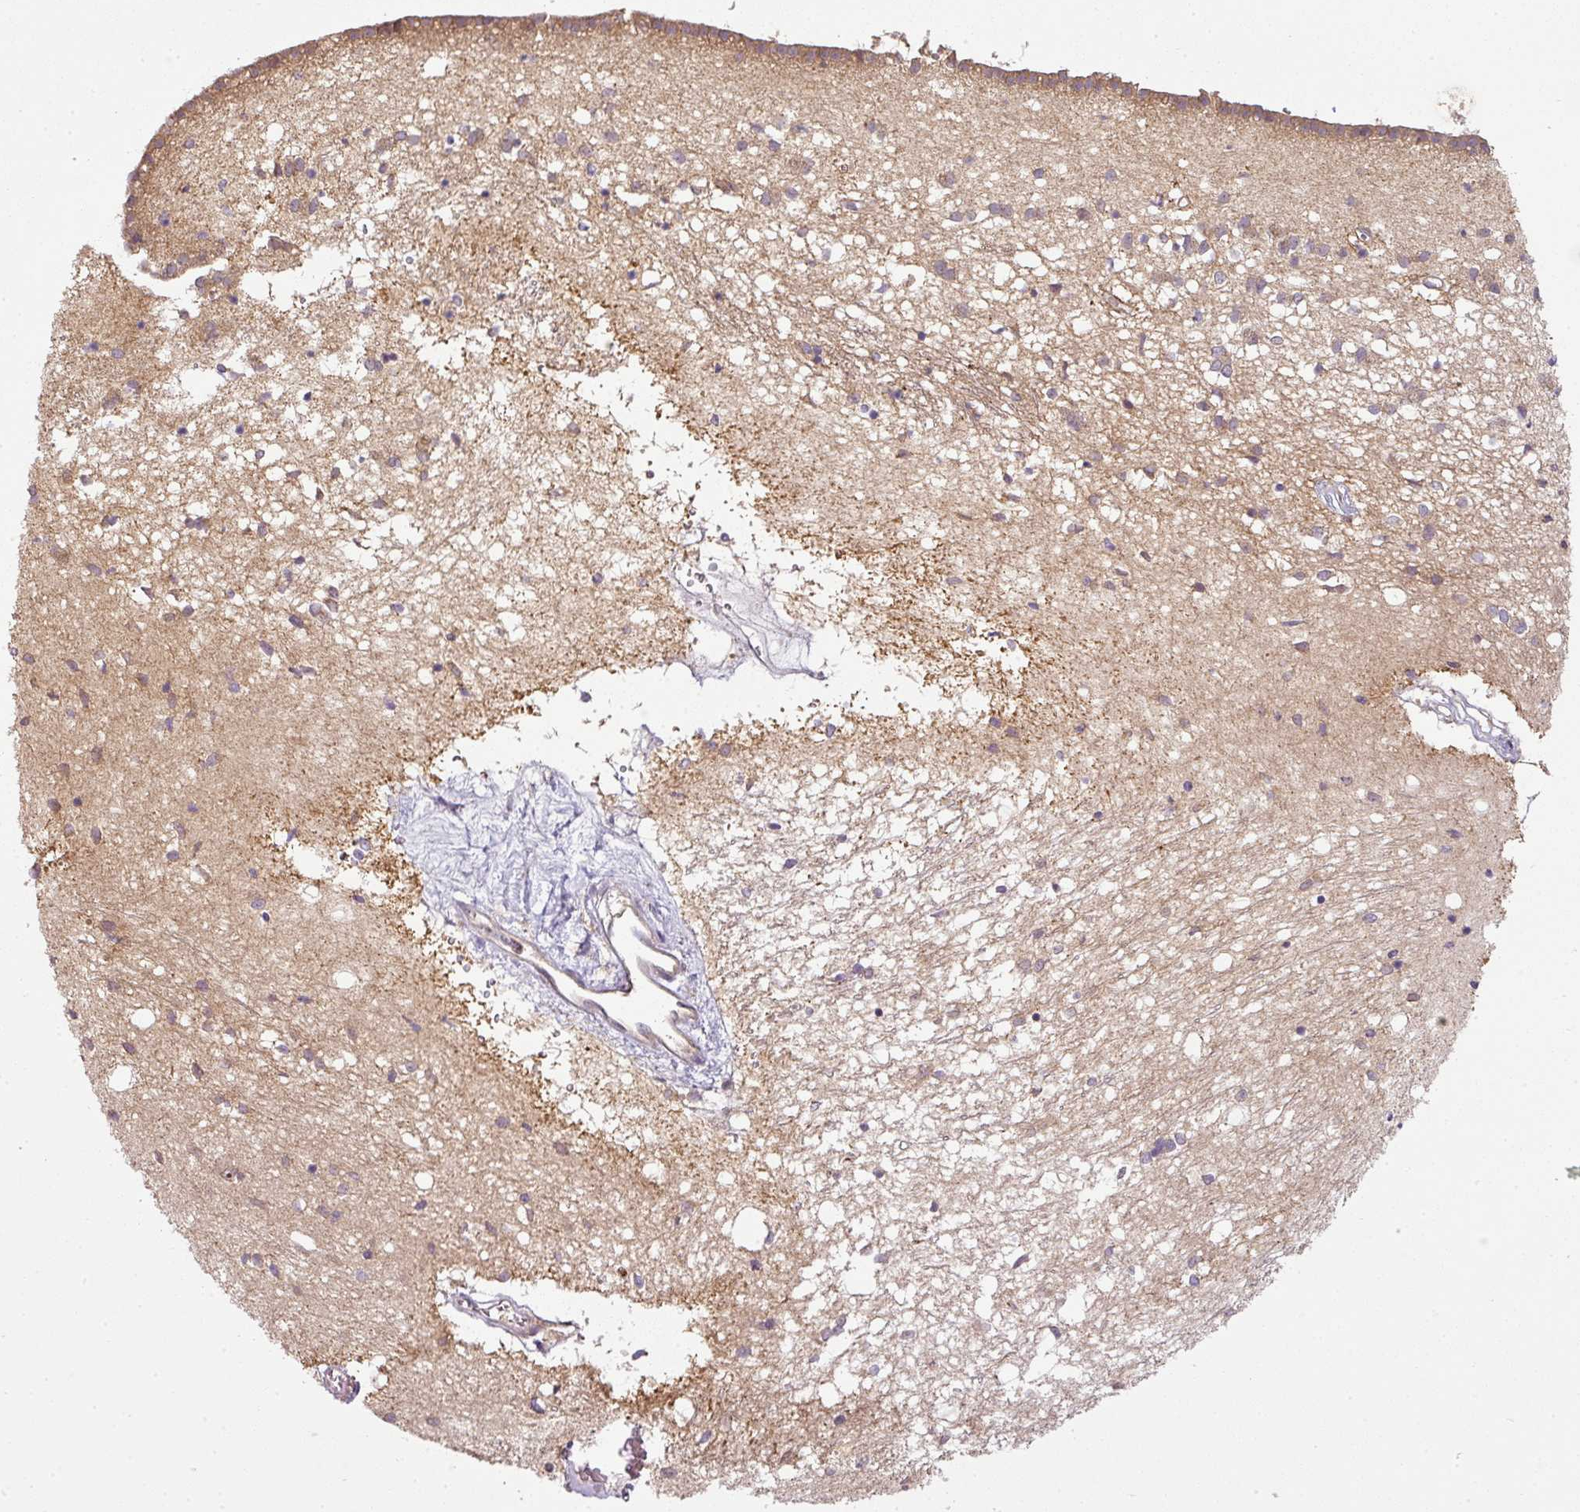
{"staining": {"intensity": "moderate", "quantity": ">75%", "location": "cytoplasmic/membranous"}, "tissue": "caudate", "cell_type": "Glial cells", "image_type": "normal", "snomed": [{"axis": "morphology", "description": "Normal tissue, NOS"}, {"axis": "topography", "description": "Lateral ventricle wall"}], "caption": "Moderate cytoplasmic/membranous positivity for a protein is identified in about >75% of glial cells of normal caudate using immunohistochemistry.", "gene": "RNF31", "patient": {"sex": "male", "age": 70}}